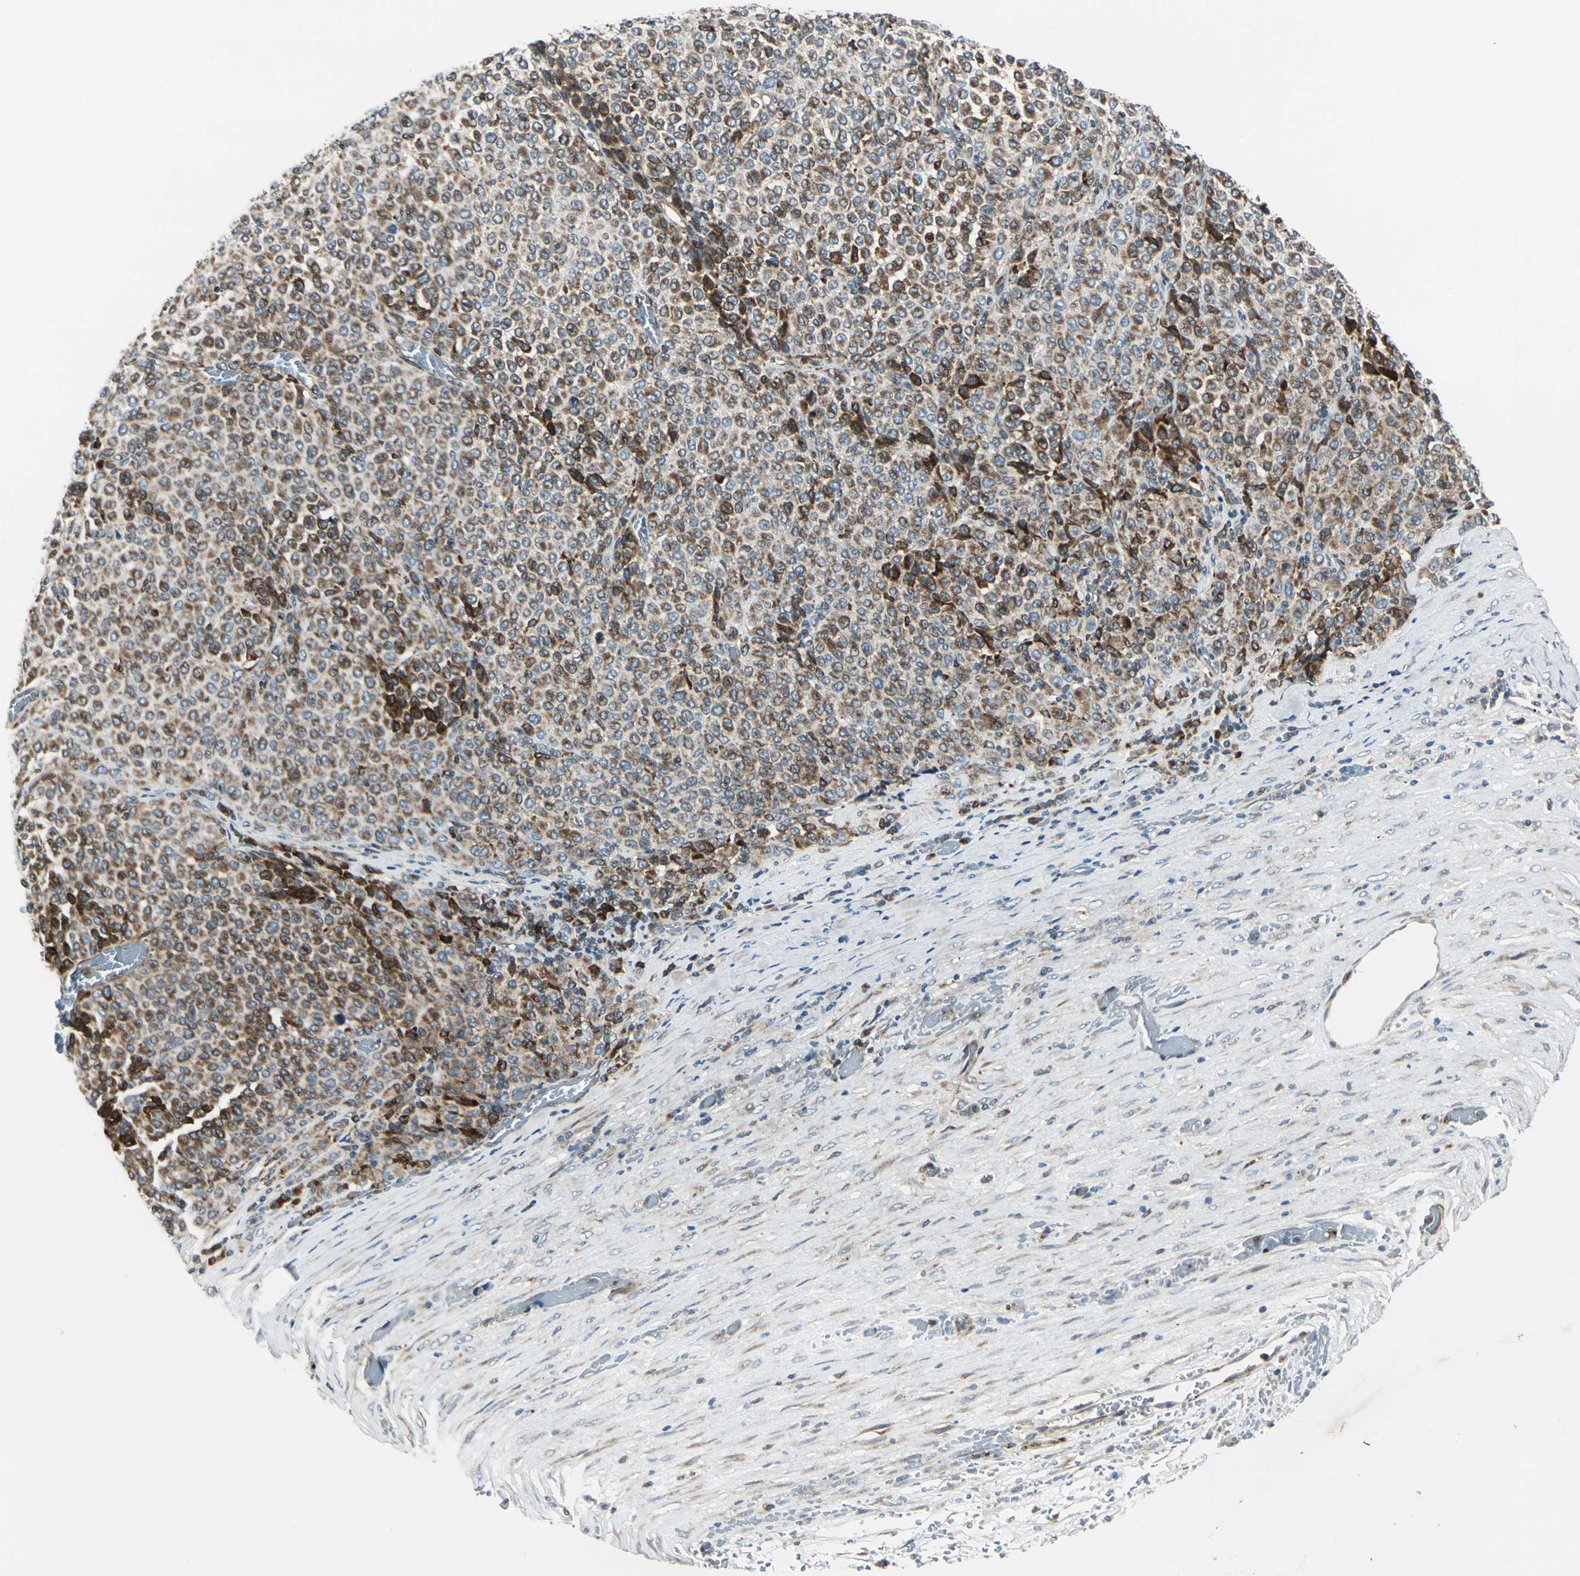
{"staining": {"intensity": "strong", "quantity": "25%-75%", "location": "cytoplasmic/membranous"}, "tissue": "melanoma", "cell_type": "Tumor cells", "image_type": "cancer", "snomed": [{"axis": "morphology", "description": "Malignant melanoma, Metastatic site"}, {"axis": "topography", "description": "Pancreas"}], "caption": "Immunohistochemical staining of human melanoma shows high levels of strong cytoplasmic/membranous staining in about 25%-75% of tumor cells.", "gene": "HTATIP2", "patient": {"sex": "female", "age": 30}}